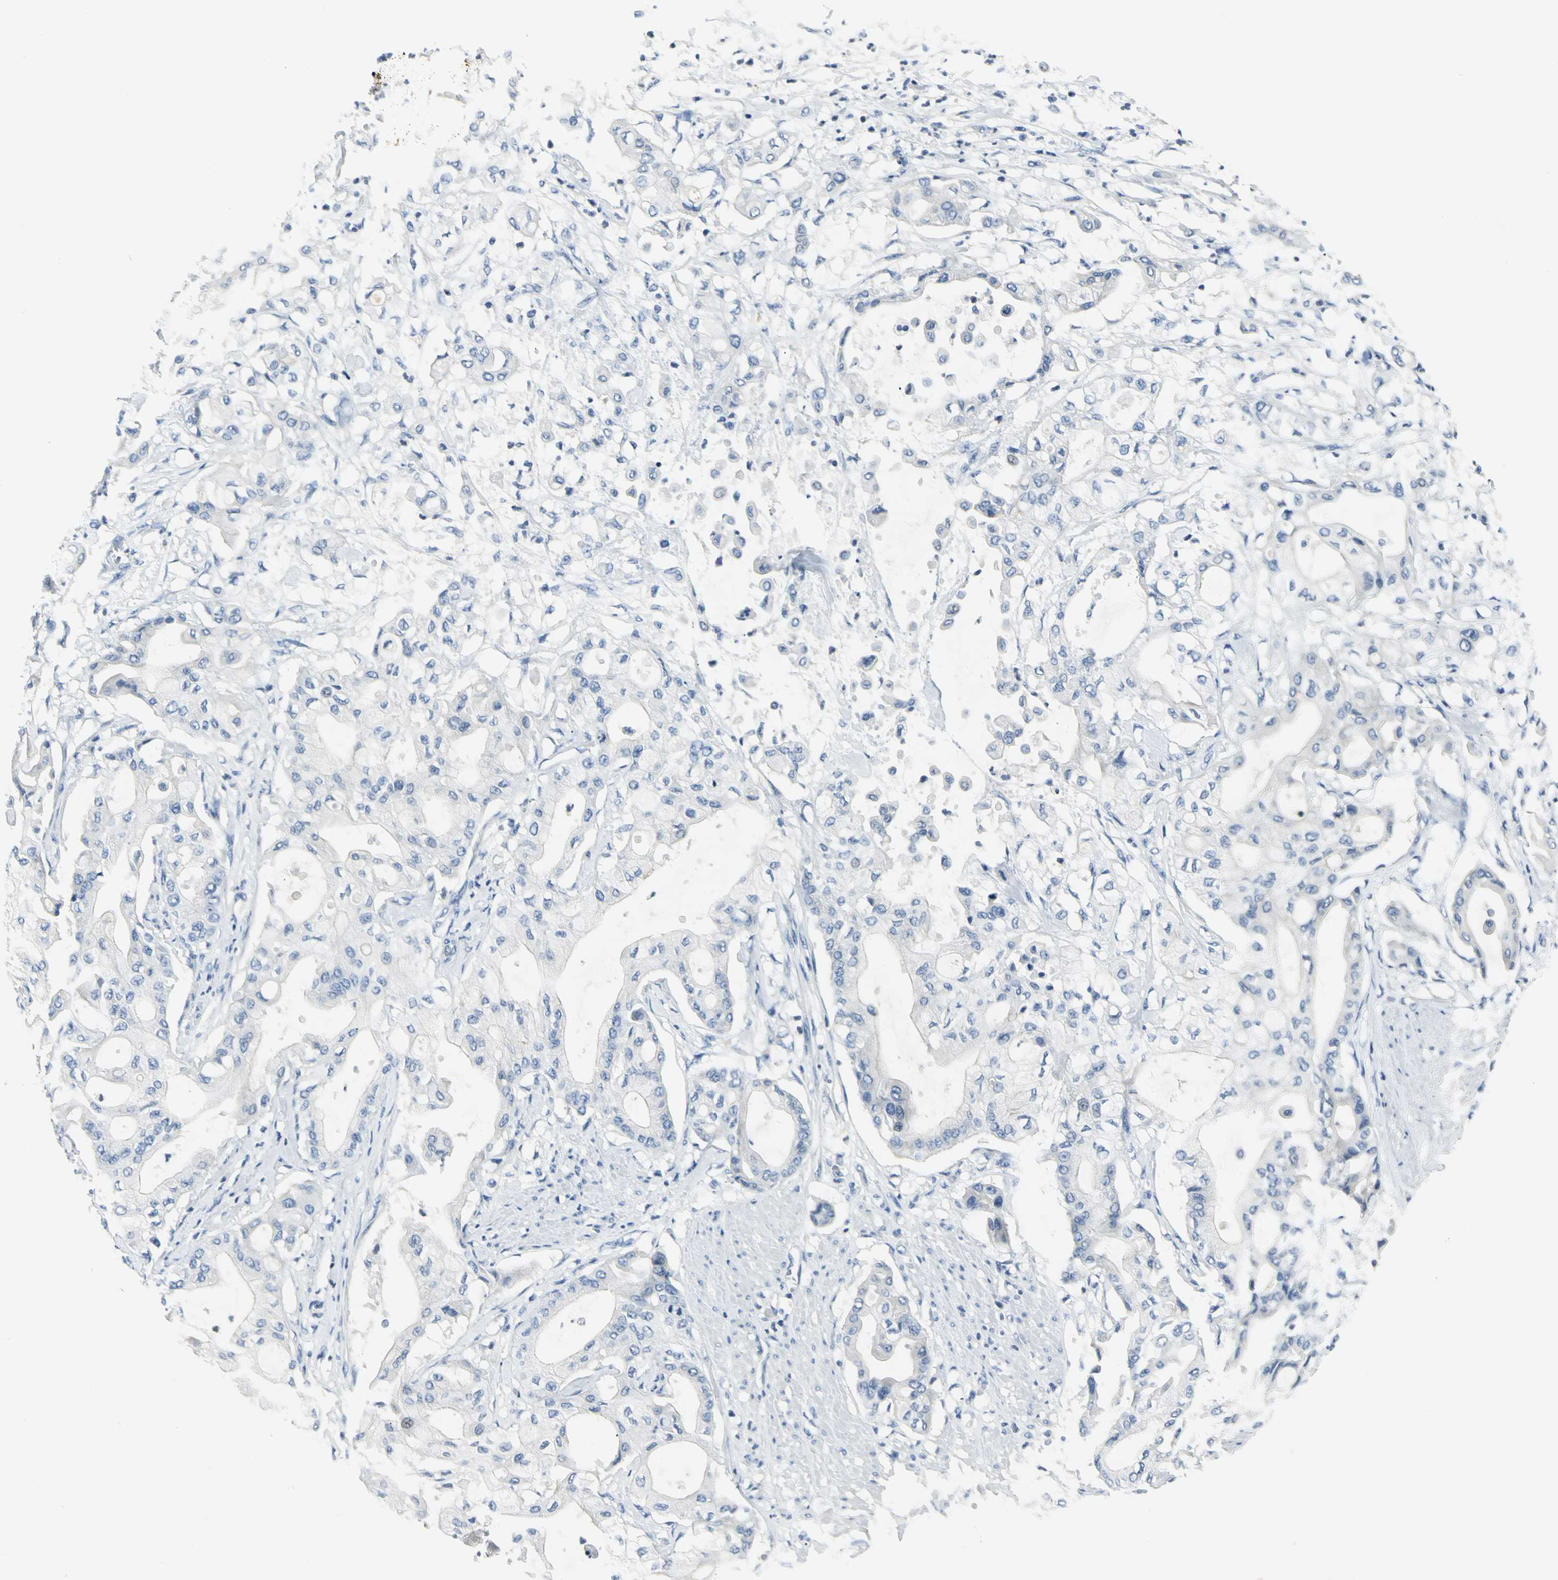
{"staining": {"intensity": "negative", "quantity": "none", "location": "none"}, "tissue": "pancreatic cancer", "cell_type": "Tumor cells", "image_type": "cancer", "snomed": [{"axis": "morphology", "description": "Adenocarcinoma, NOS"}, {"axis": "morphology", "description": "Adenocarcinoma, metastatic, NOS"}, {"axis": "topography", "description": "Lymph node"}, {"axis": "topography", "description": "Pancreas"}, {"axis": "topography", "description": "Duodenum"}], "caption": "Image shows no protein expression in tumor cells of pancreatic cancer tissue.", "gene": "RIPOR1", "patient": {"sex": "female", "age": 64}}